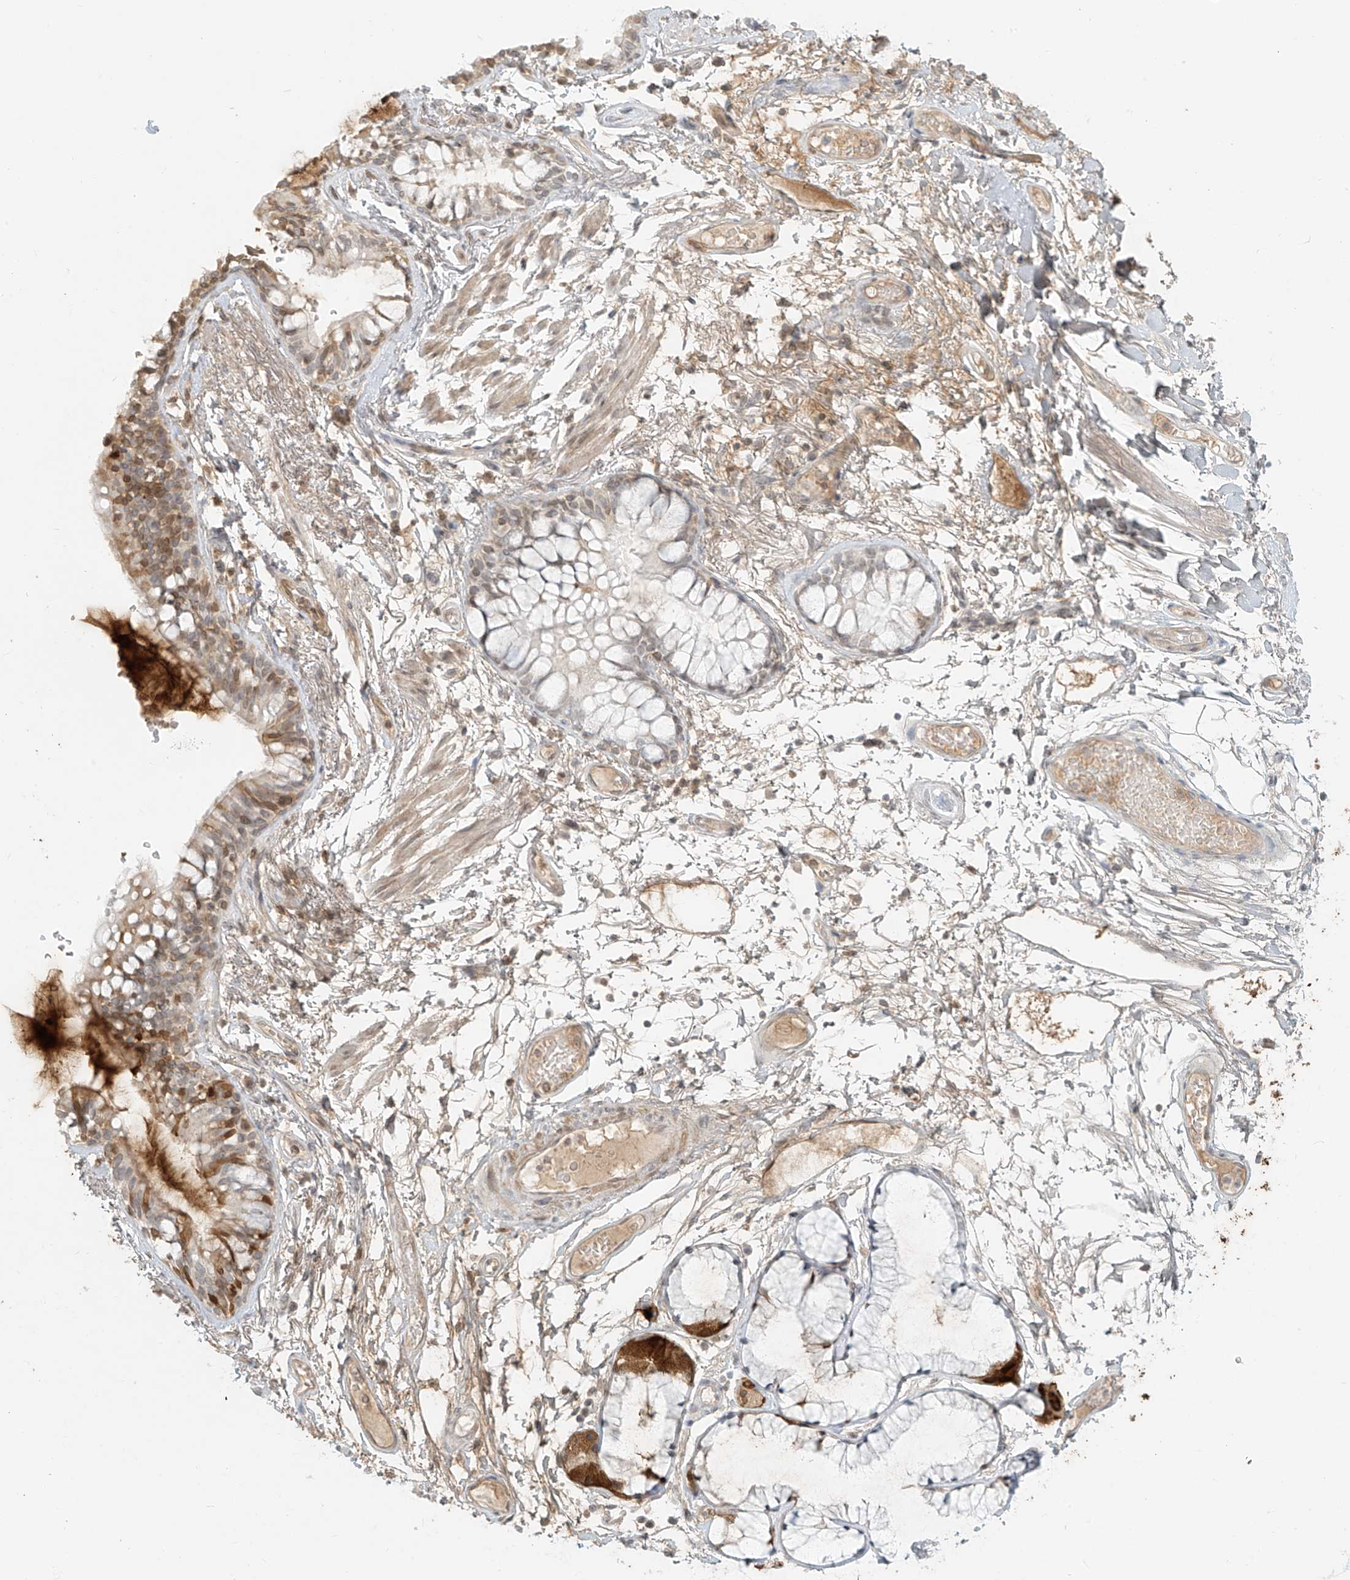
{"staining": {"intensity": "moderate", "quantity": "25%-75%", "location": "cytoplasmic/membranous,nuclear"}, "tissue": "bronchus", "cell_type": "Respiratory epithelial cells", "image_type": "normal", "snomed": [{"axis": "morphology", "description": "Normal tissue, NOS"}, {"axis": "topography", "description": "Cartilage tissue"}, {"axis": "topography", "description": "Bronchus"}], "caption": "Immunohistochemistry (DAB (3,3'-diaminobenzidine)) staining of normal human bronchus reveals moderate cytoplasmic/membranous,nuclear protein positivity in approximately 25%-75% of respiratory epithelial cells. The protein is stained brown, and the nuclei are stained in blue (DAB (3,3'-diaminobenzidine) IHC with brightfield microscopy, high magnification).", "gene": "OSBPL7", "patient": {"sex": "female", "age": 73}}